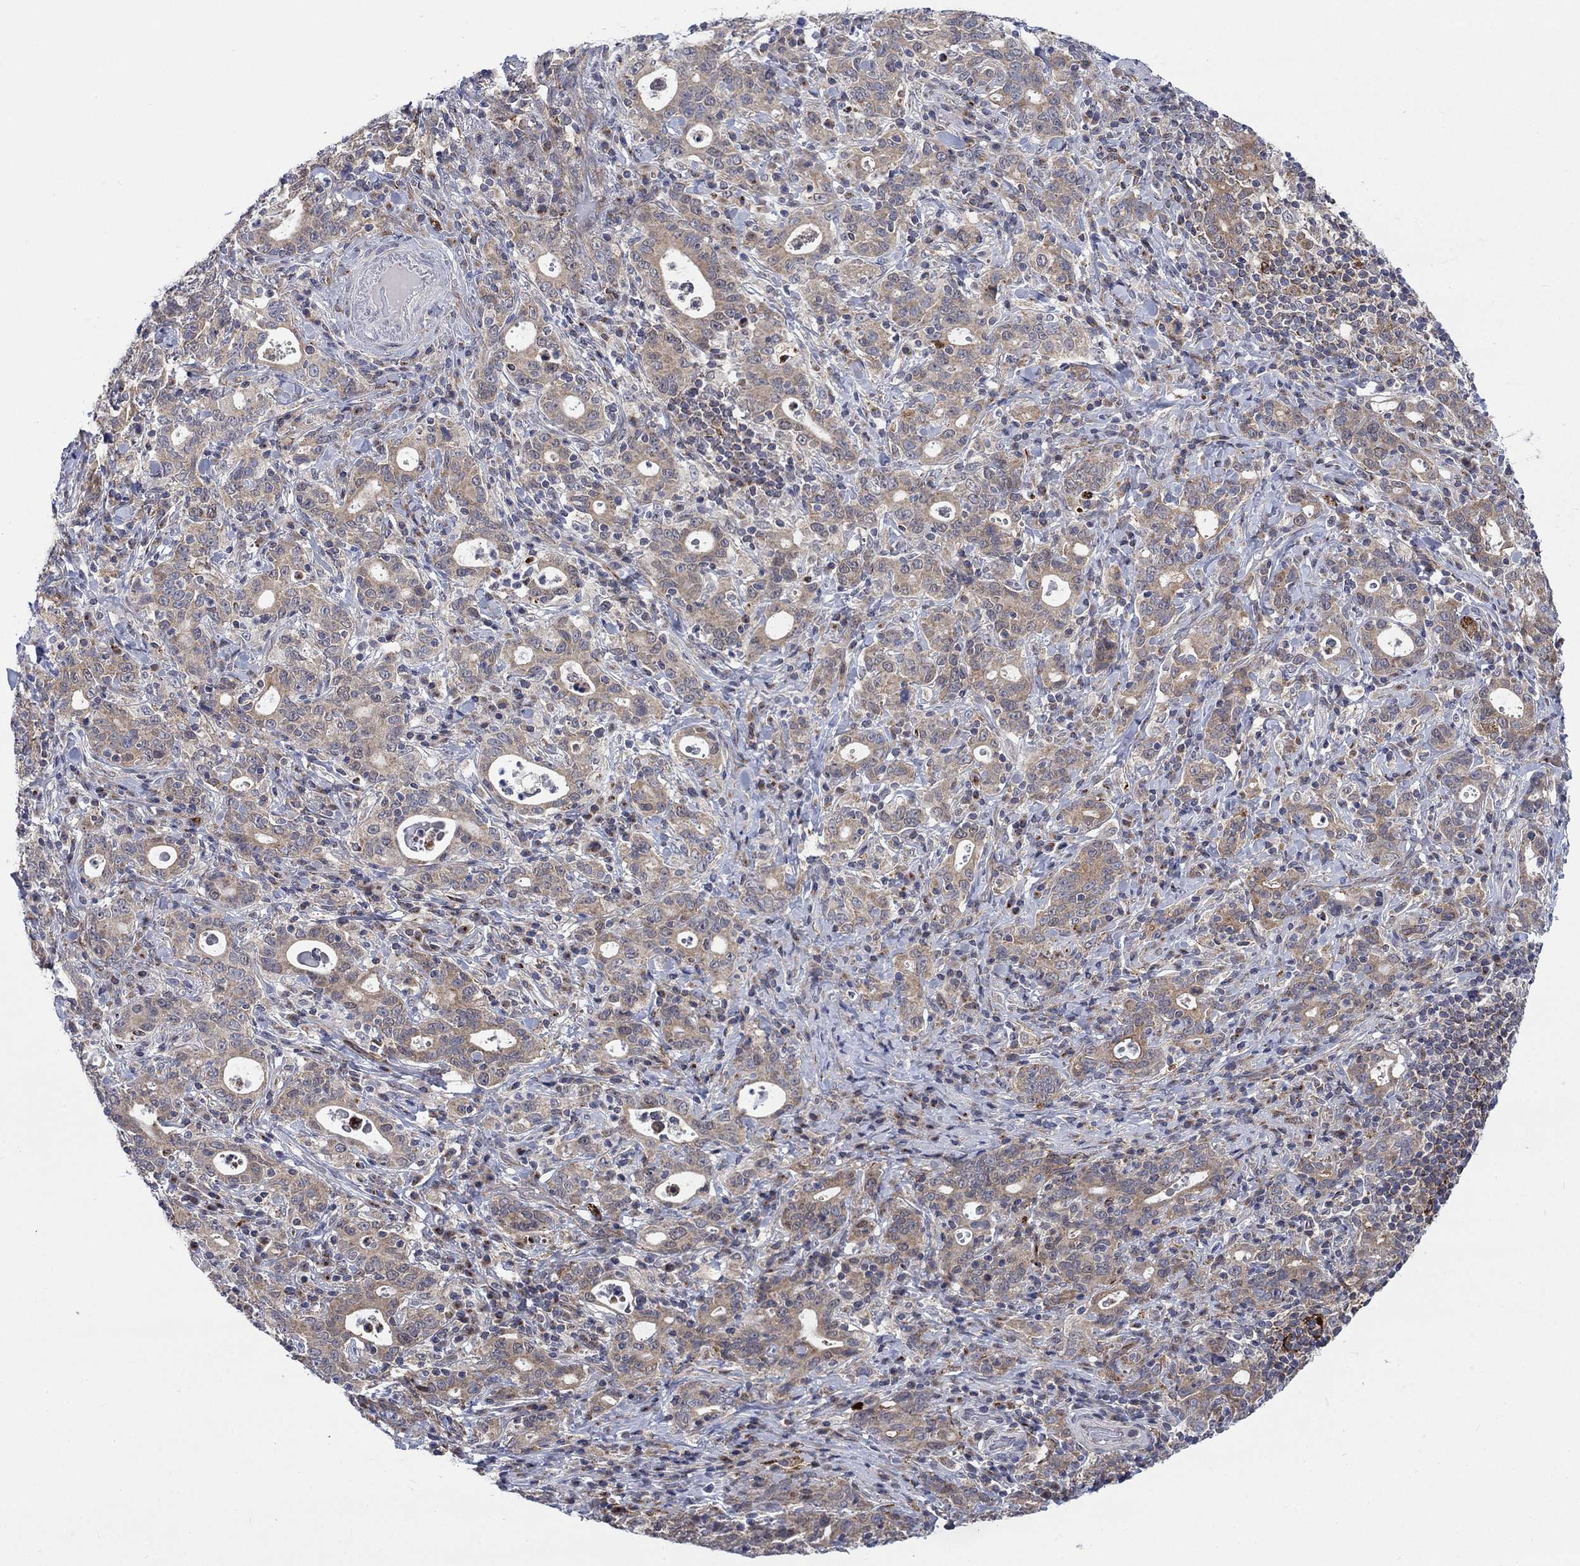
{"staining": {"intensity": "weak", "quantity": ">75%", "location": "cytoplasmic/membranous"}, "tissue": "stomach cancer", "cell_type": "Tumor cells", "image_type": "cancer", "snomed": [{"axis": "morphology", "description": "Adenocarcinoma, NOS"}, {"axis": "topography", "description": "Stomach"}], "caption": "Weak cytoplasmic/membranous protein staining is appreciated in approximately >75% of tumor cells in stomach adenocarcinoma.", "gene": "SLC35F2", "patient": {"sex": "male", "age": 79}}